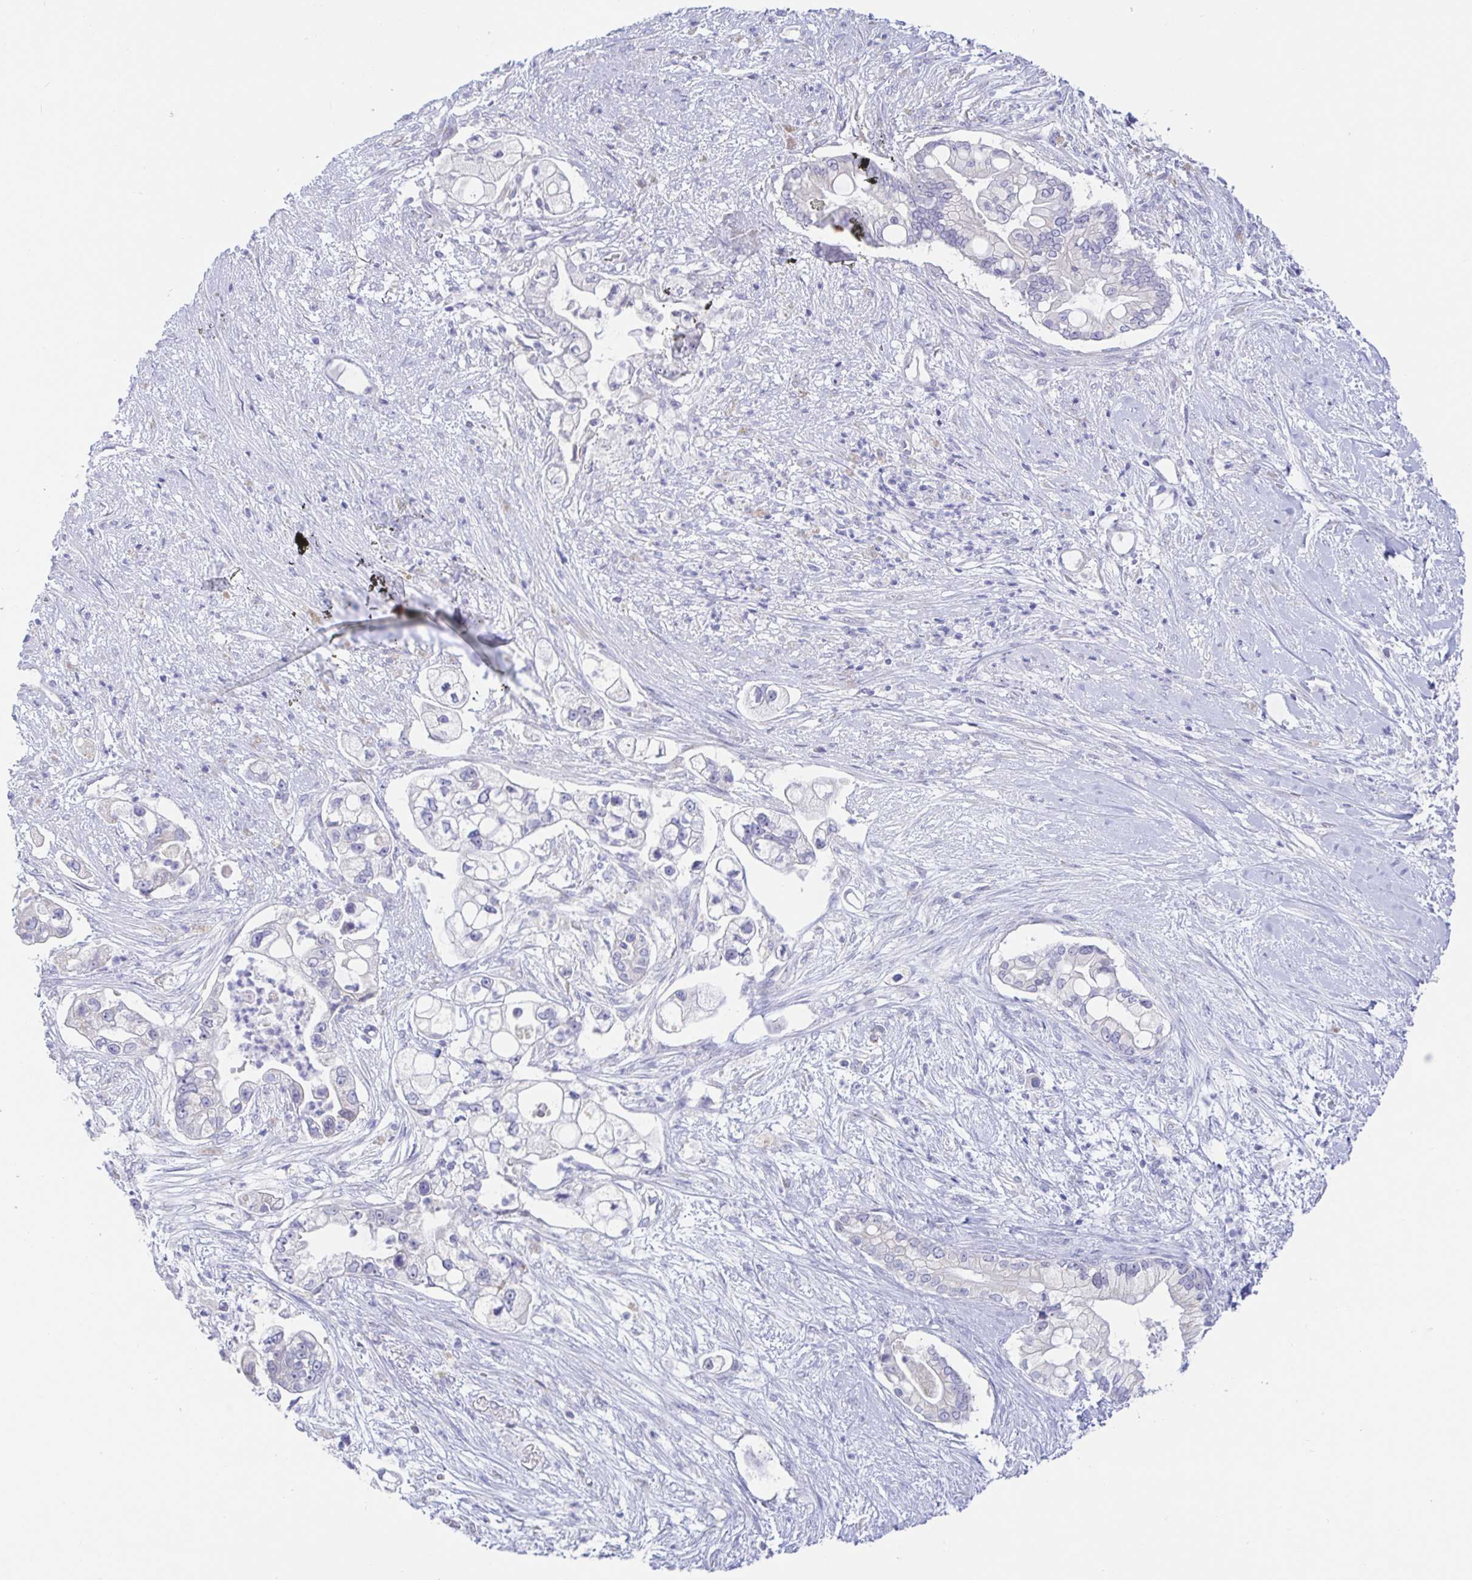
{"staining": {"intensity": "negative", "quantity": "none", "location": "none"}, "tissue": "pancreatic cancer", "cell_type": "Tumor cells", "image_type": "cancer", "snomed": [{"axis": "morphology", "description": "Adenocarcinoma, NOS"}, {"axis": "topography", "description": "Pancreas"}], "caption": "Histopathology image shows no protein positivity in tumor cells of pancreatic adenocarcinoma tissue.", "gene": "SIAH3", "patient": {"sex": "female", "age": 69}}